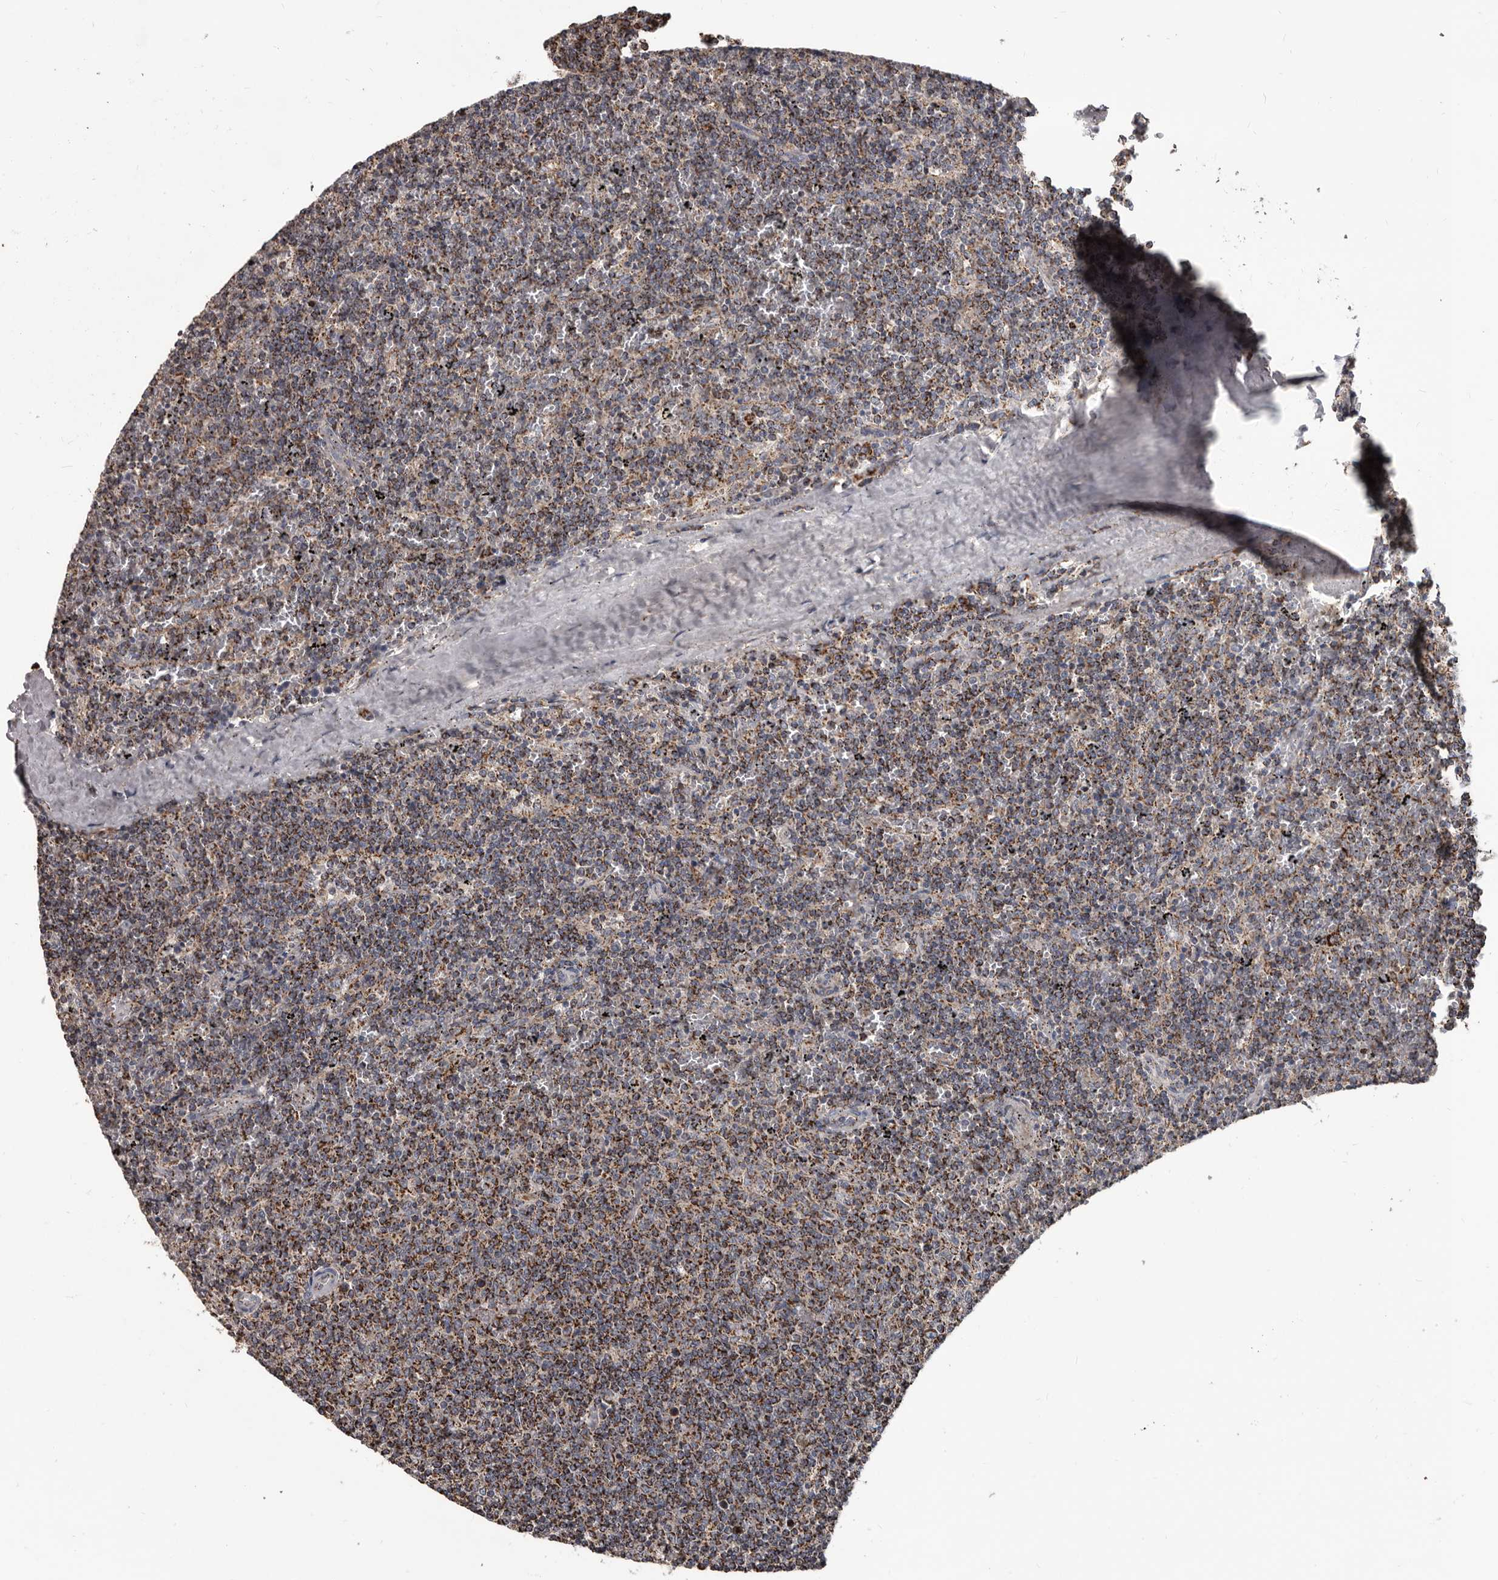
{"staining": {"intensity": "moderate", "quantity": ">75%", "location": "cytoplasmic/membranous"}, "tissue": "lymphoma", "cell_type": "Tumor cells", "image_type": "cancer", "snomed": [{"axis": "morphology", "description": "Malignant lymphoma, non-Hodgkin's type, Low grade"}, {"axis": "topography", "description": "Spleen"}], "caption": "Protein staining of low-grade malignant lymphoma, non-Hodgkin's type tissue displays moderate cytoplasmic/membranous positivity in about >75% of tumor cells. The protein is stained brown, and the nuclei are stained in blue (DAB IHC with brightfield microscopy, high magnification).", "gene": "ALDH5A1", "patient": {"sex": "female", "age": 50}}